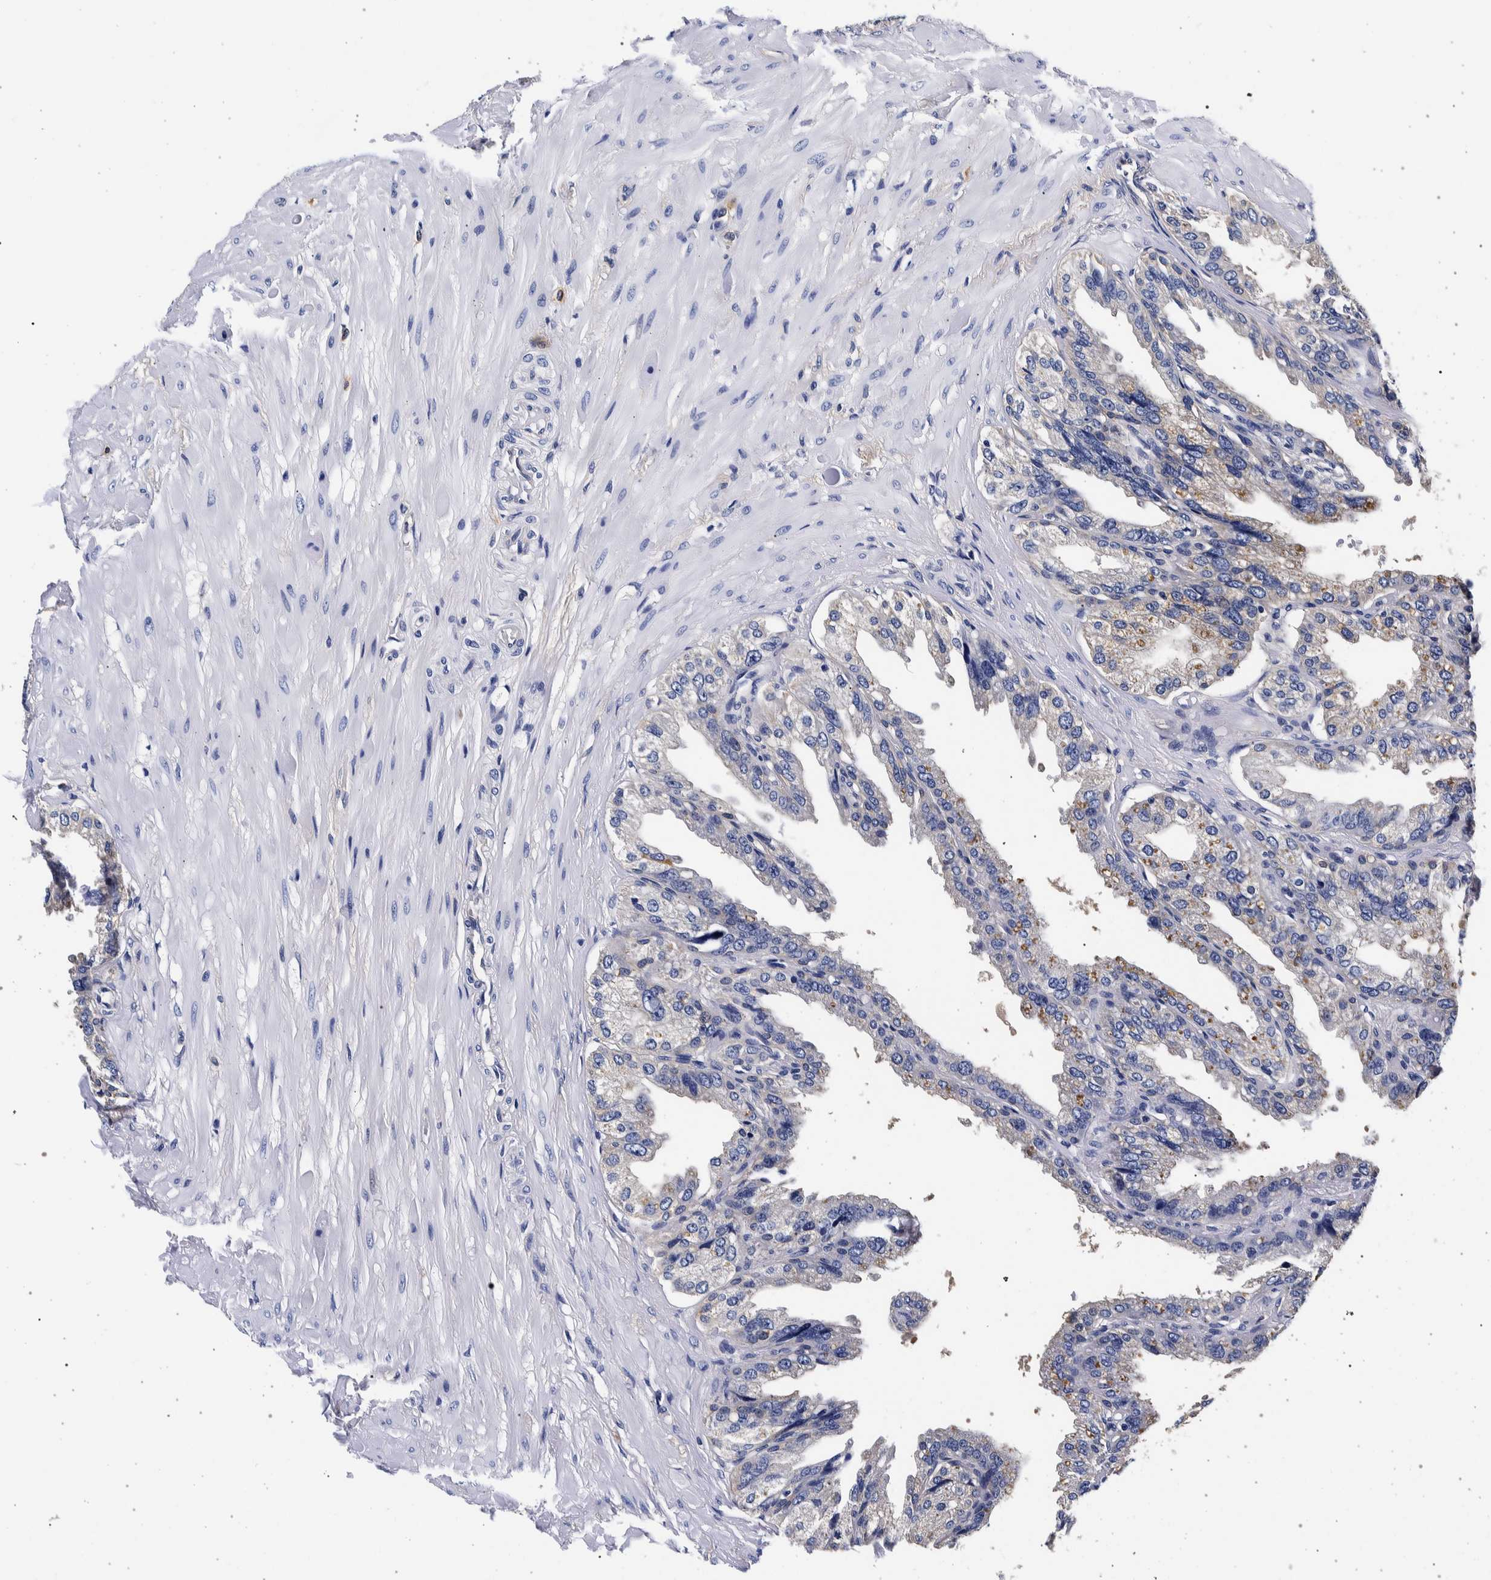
{"staining": {"intensity": "negative", "quantity": "none", "location": "none"}, "tissue": "seminal vesicle", "cell_type": "Glandular cells", "image_type": "normal", "snomed": [{"axis": "morphology", "description": "Normal tissue, NOS"}, {"axis": "topography", "description": "Seminal veicle"}], "caption": "Seminal vesicle stained for a protein using immunohistochemistry (IHC) shows no staining glandular cells.", "gene": "NIBAN2", "patient": {"sex": "male", "age": 68}}